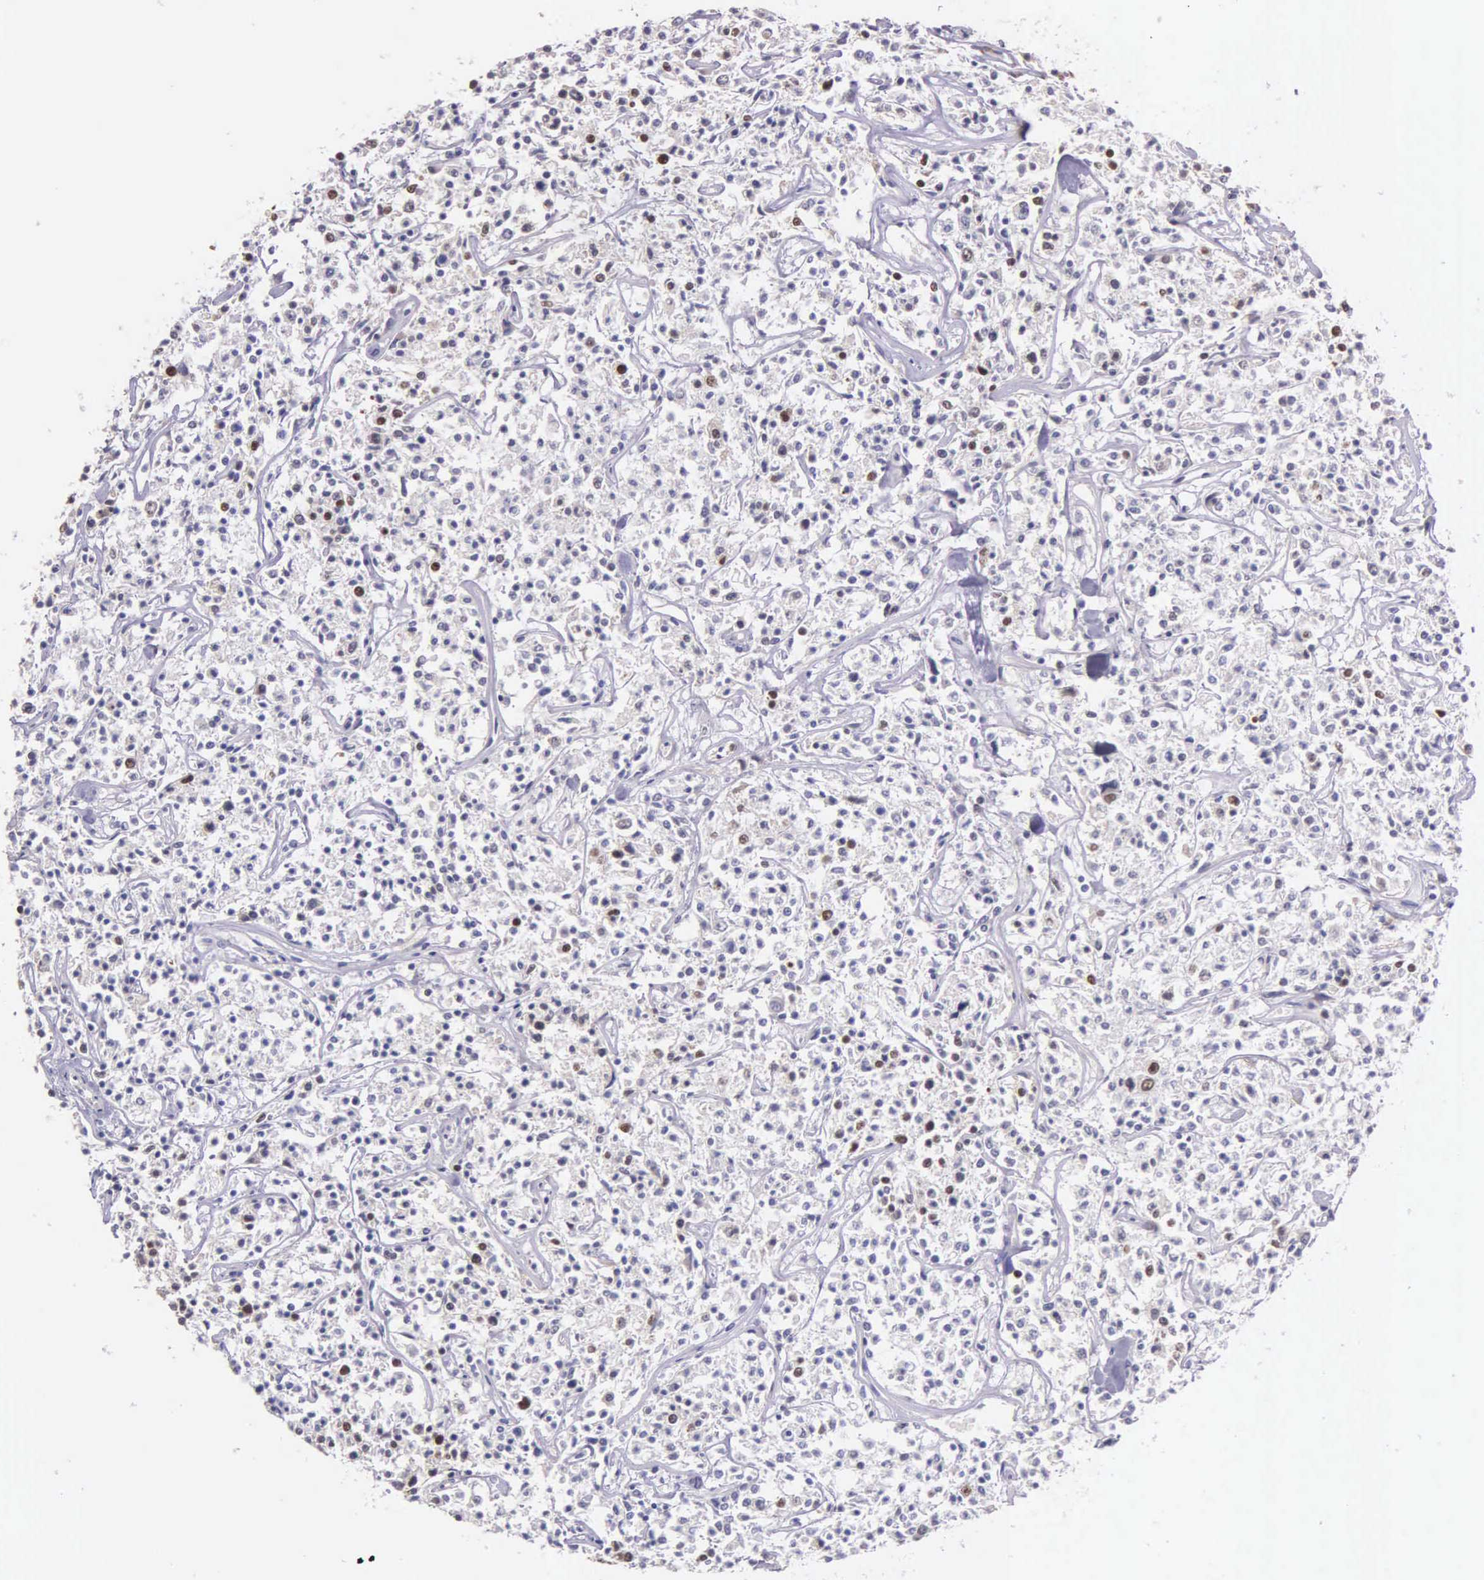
{"staining": {"intensity": "moderate", "quantity": "<25%", "location": "nuclear"}, "tissue": "lymphoma", "cell_type": "Tumor cells", "image_type": "cancer", "snomed": [{"axis": "morphology", "description": "Malignant lymphoma, non-Hodgkin's type, Low grade"}, {"axis": "topography", "description": "Small intestine"}], "caption": "Lymphoma tissue displays moderate nuclear positivity in about <25% of tumor cells The protein is stained brown, and the nuclei are stained in blue (DAB (3,3'-diaminobenzidine) IHC with brightfield microscopy, high magnification).", "gene": "MCM5", "patient": {"sex": "female", "age": 59}}